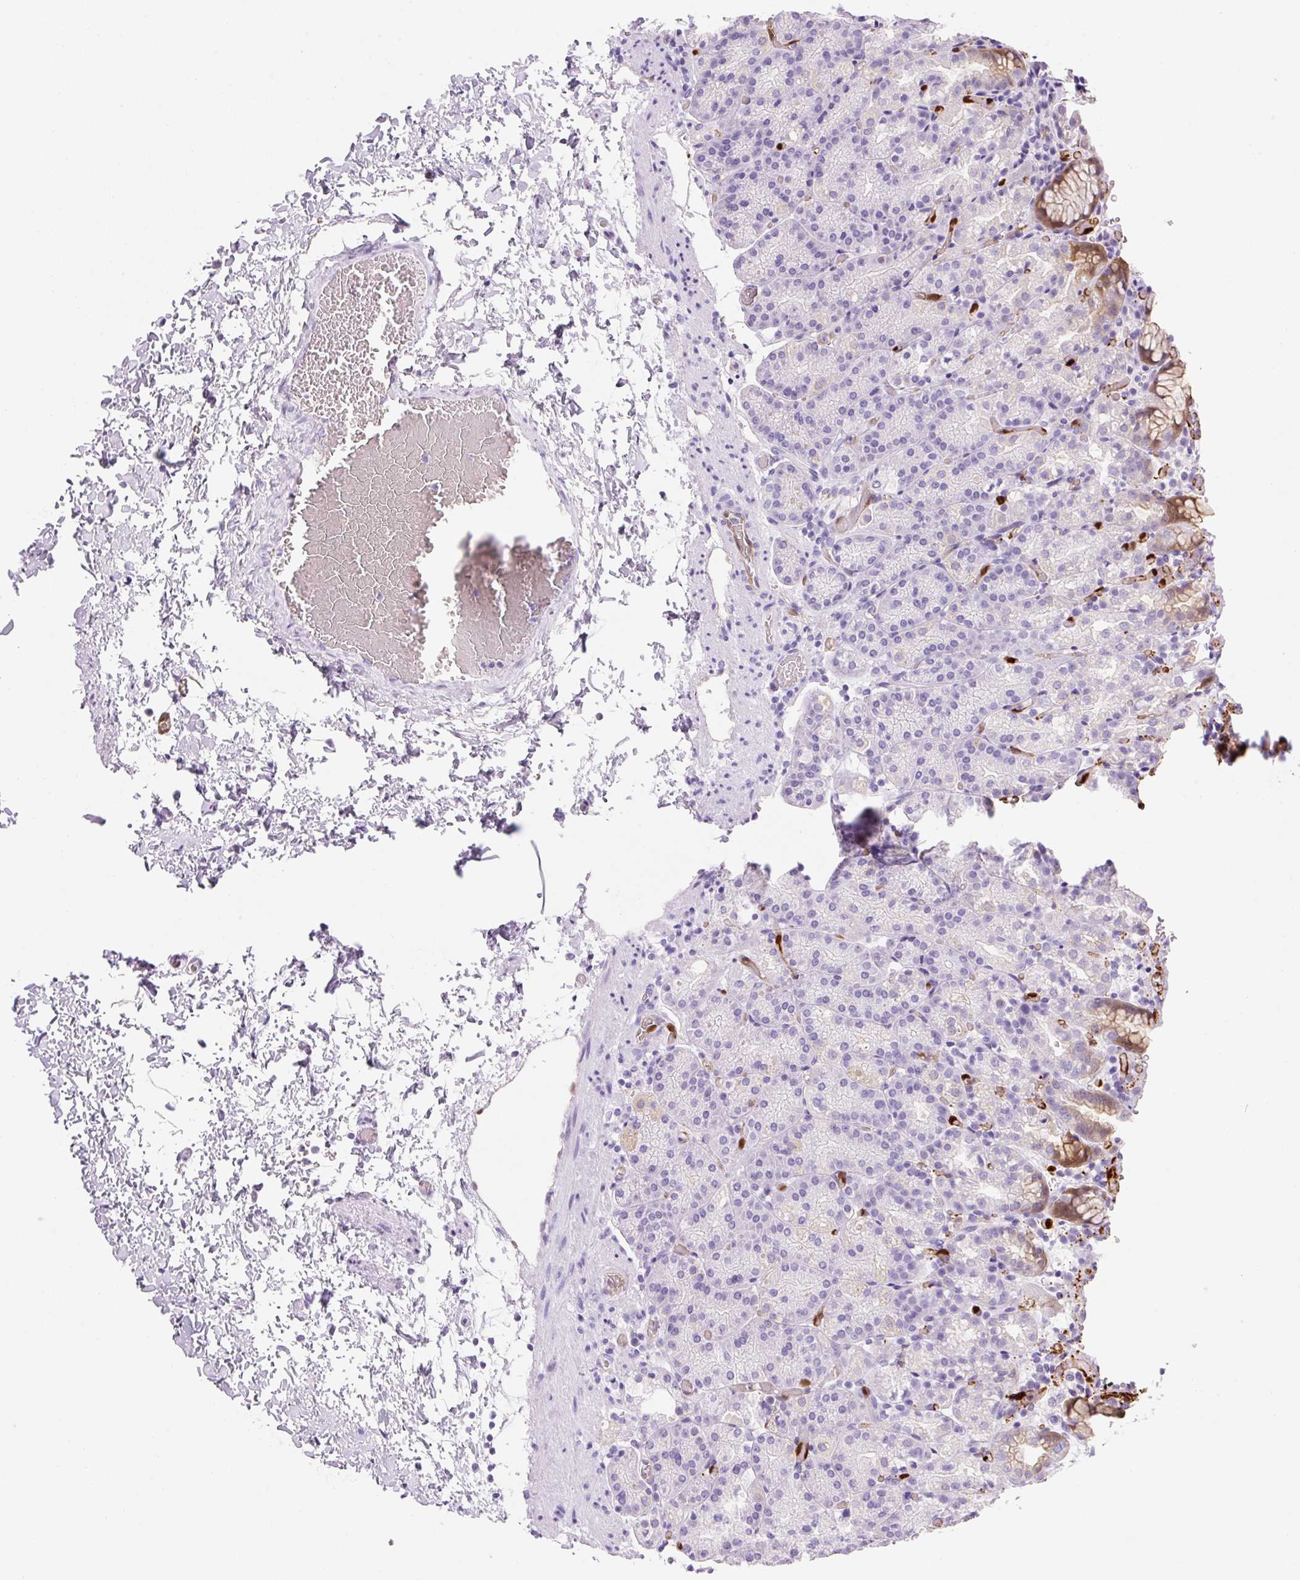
{"staining": {"intensity": "moderate", "quantity": "<25%", "location": "cytoplasmic/membranous"}, "tissue": "stomach", "cell_type": "Glandular cells", "image_type": "normal", "snomed": [{"axis": "morphology", "description": "Normal tissue, NOS"}, {"axis": "topography", "description": "Stomach, upper"}], "caption": "Immunohistochemical staining of benign human stomach displays moderate cytoplasmic/membranous protein expression in about <25% of glandular cells.", "gene": "FABP5", "patient": {"sex": "female", "age": 81}}